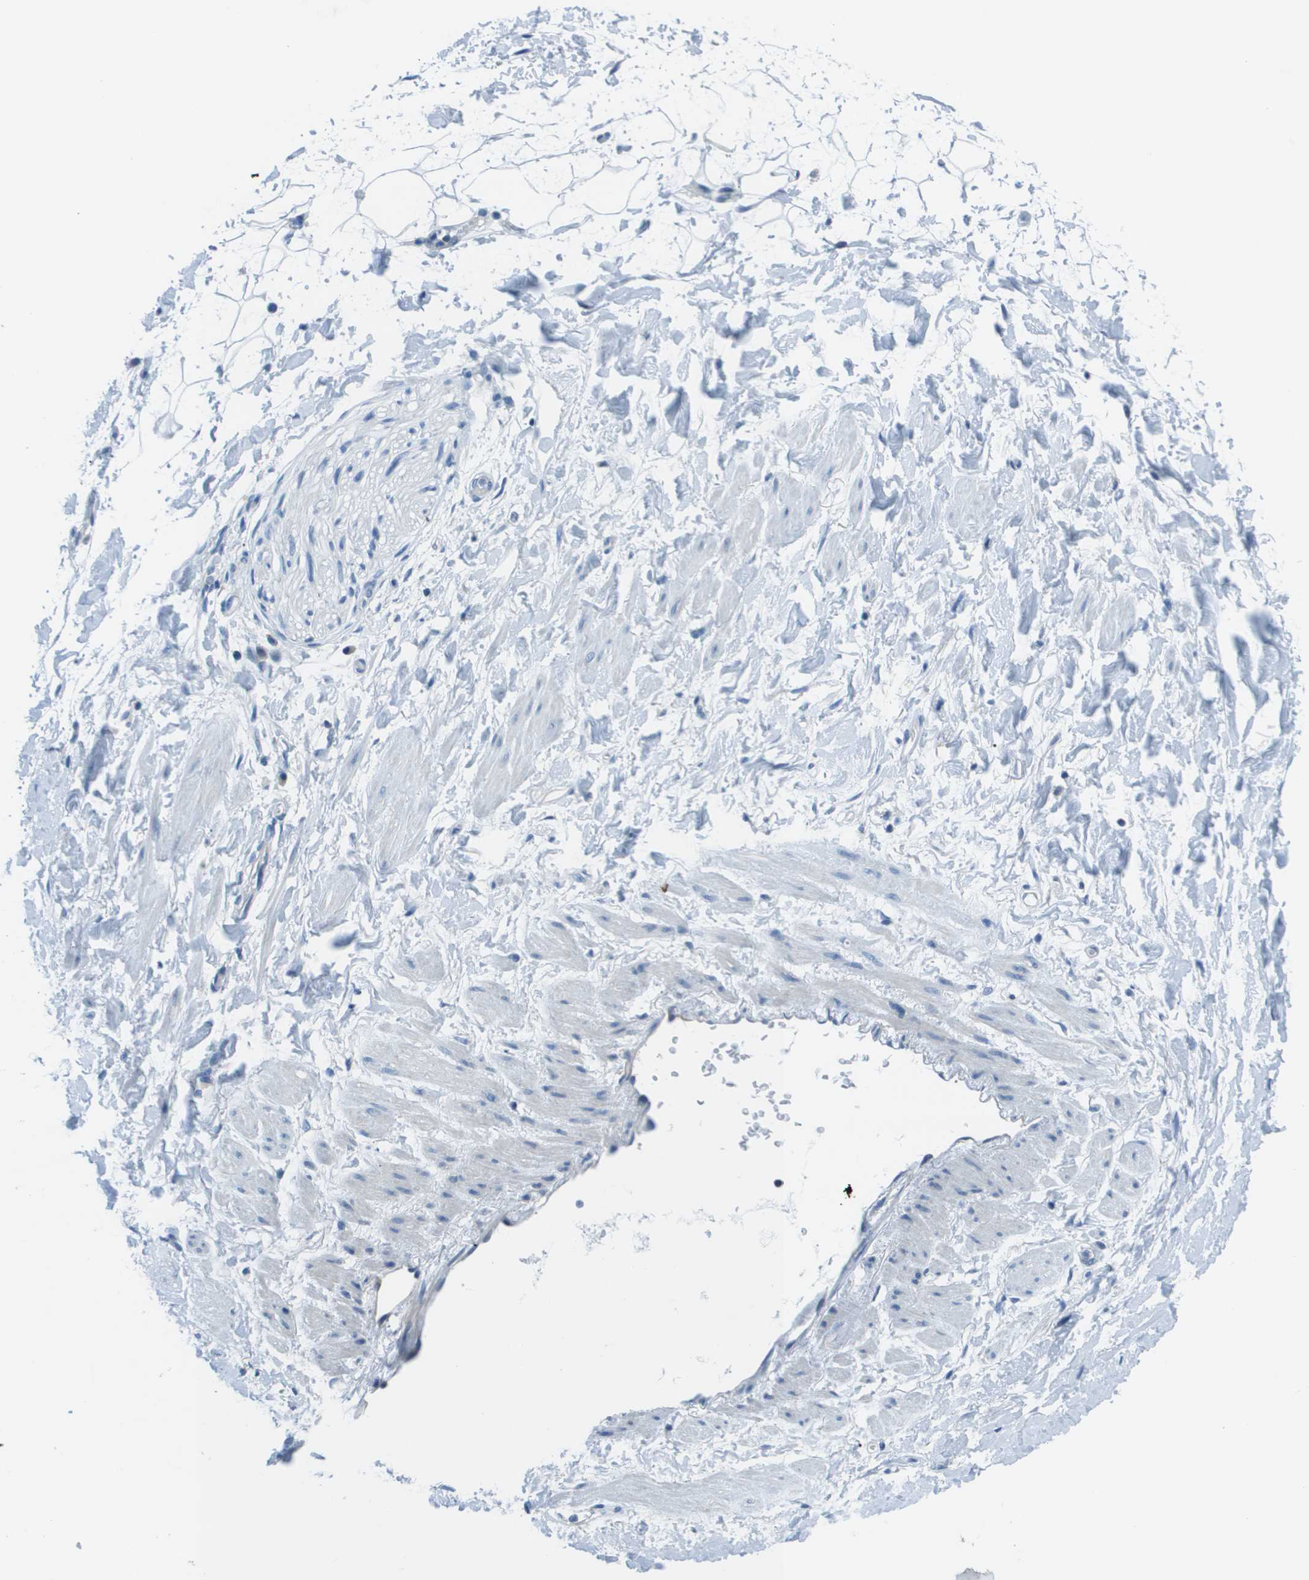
{"staining": {"intensity": "negative", "quantity": "none", "location": "none"}, "tissue": "adipose tissue", "cell_type": "Adipocytes", "image_type": "normal", "snomed": [{"axis": "morphology", "description": "Normal tissue, NOS"}, {"axis": "topography", "description": "Soft tissue"}], "caption": "IHC micrograph of unremarkable adipose tissue: adipose tissue stained with DAB displays no significant protein expression in adipocytes. Brightfield microscopy of immunohistochemistry stained with DAB (3,3'-diaminobenzidine) (brown) and hematoxylin (blue), captured at high magnification.", "gene": "STIP1", "patient": {"sex": "male", "age": 72}}